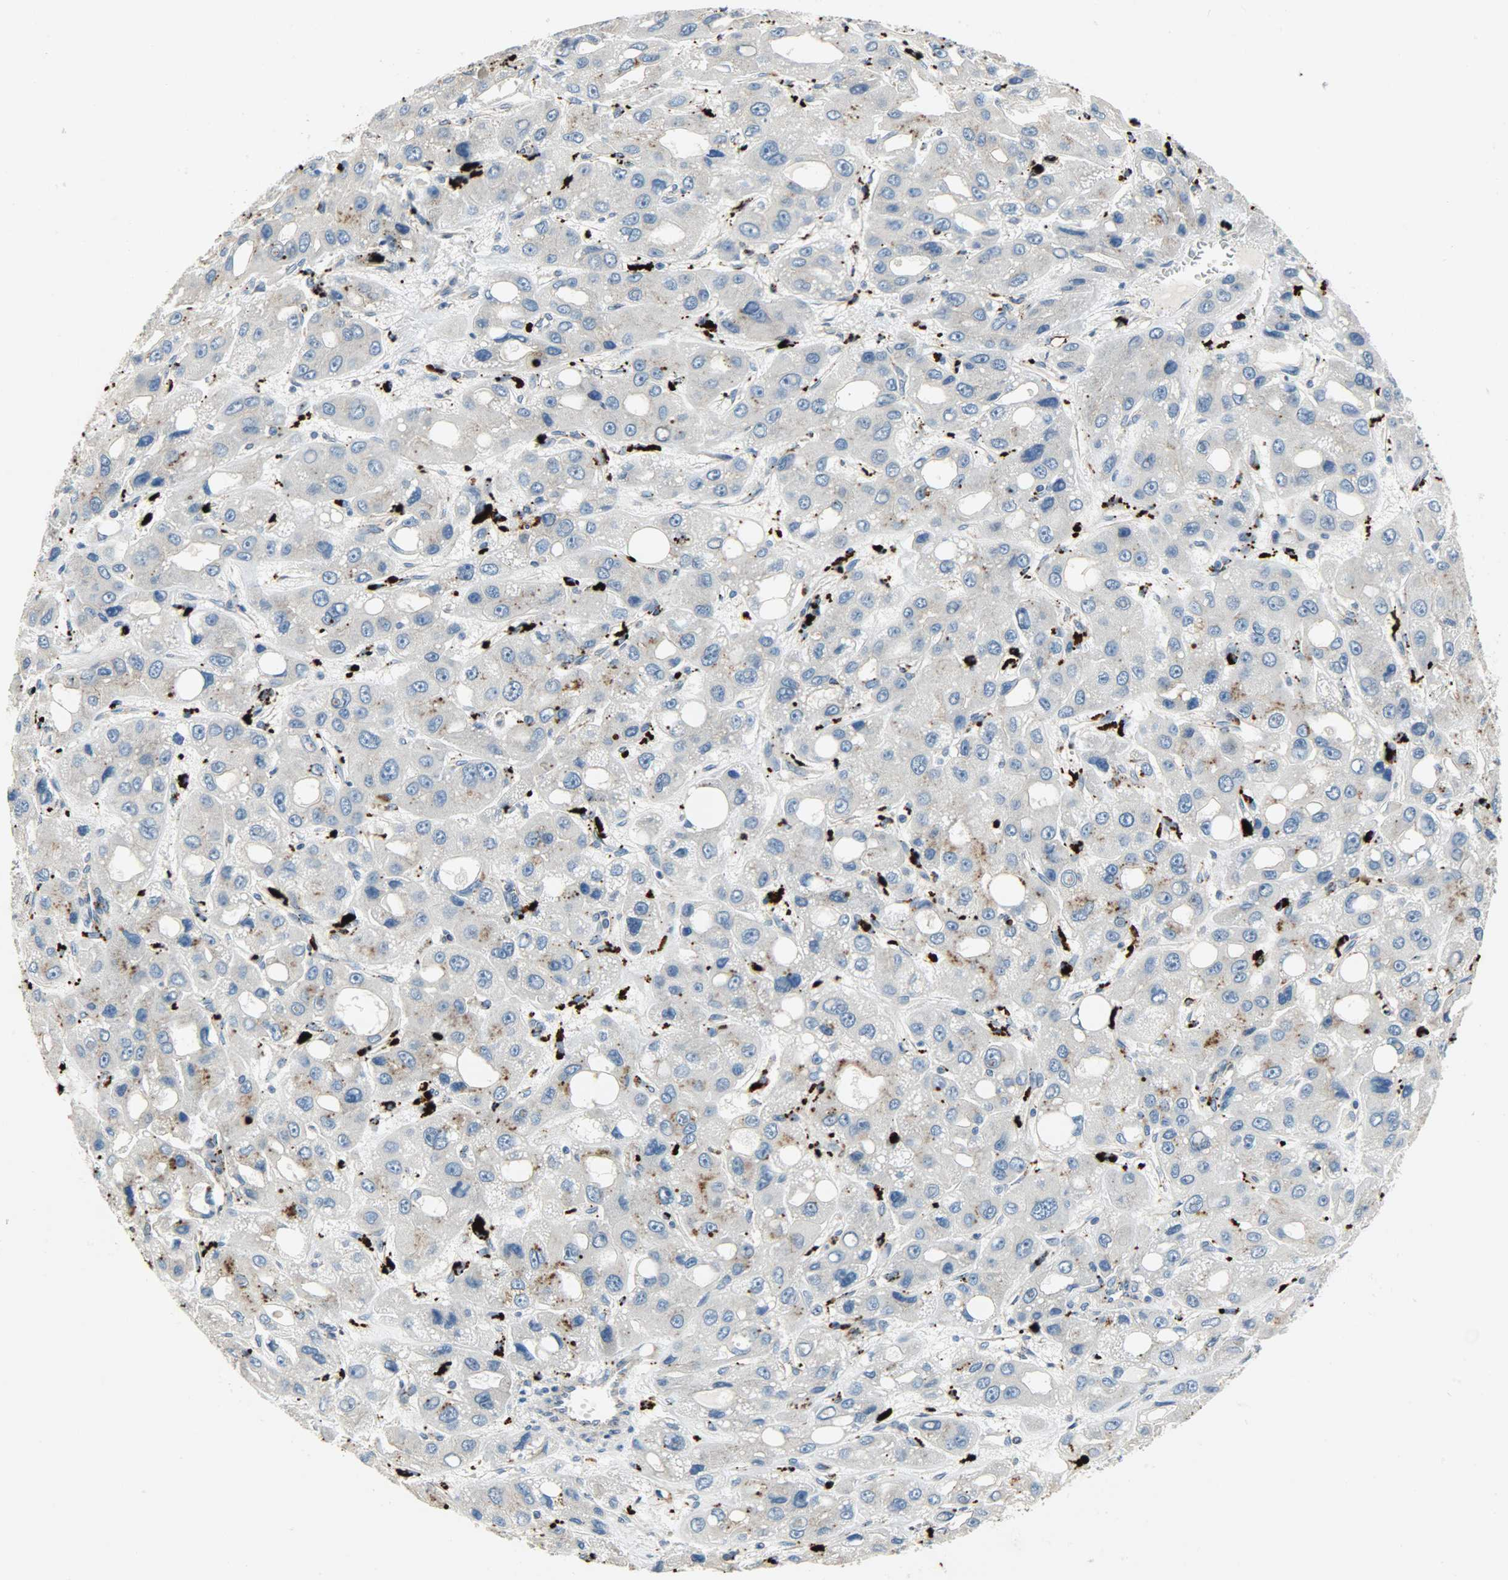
{"staining": {"intensity": "moderate", "quantity": "<25%", "location": "cytoplasmic/membranous"}, "tissue": "liver cancer", "cell_type": "Tumor cells", "image_type": "cancer", "snomed": [{"axis": "morphology", "description": "Carcinoma, Hepatocellular, NOS"}, {"axis": "topography", "description": "Liver"}], "caption": "Moderate cytoplasmic/membranous staining is appreciated in about <25% of tumor cells in liver cancer.", "gene": "ASAH1", "patient": {"sex": "male", "age": 55}}